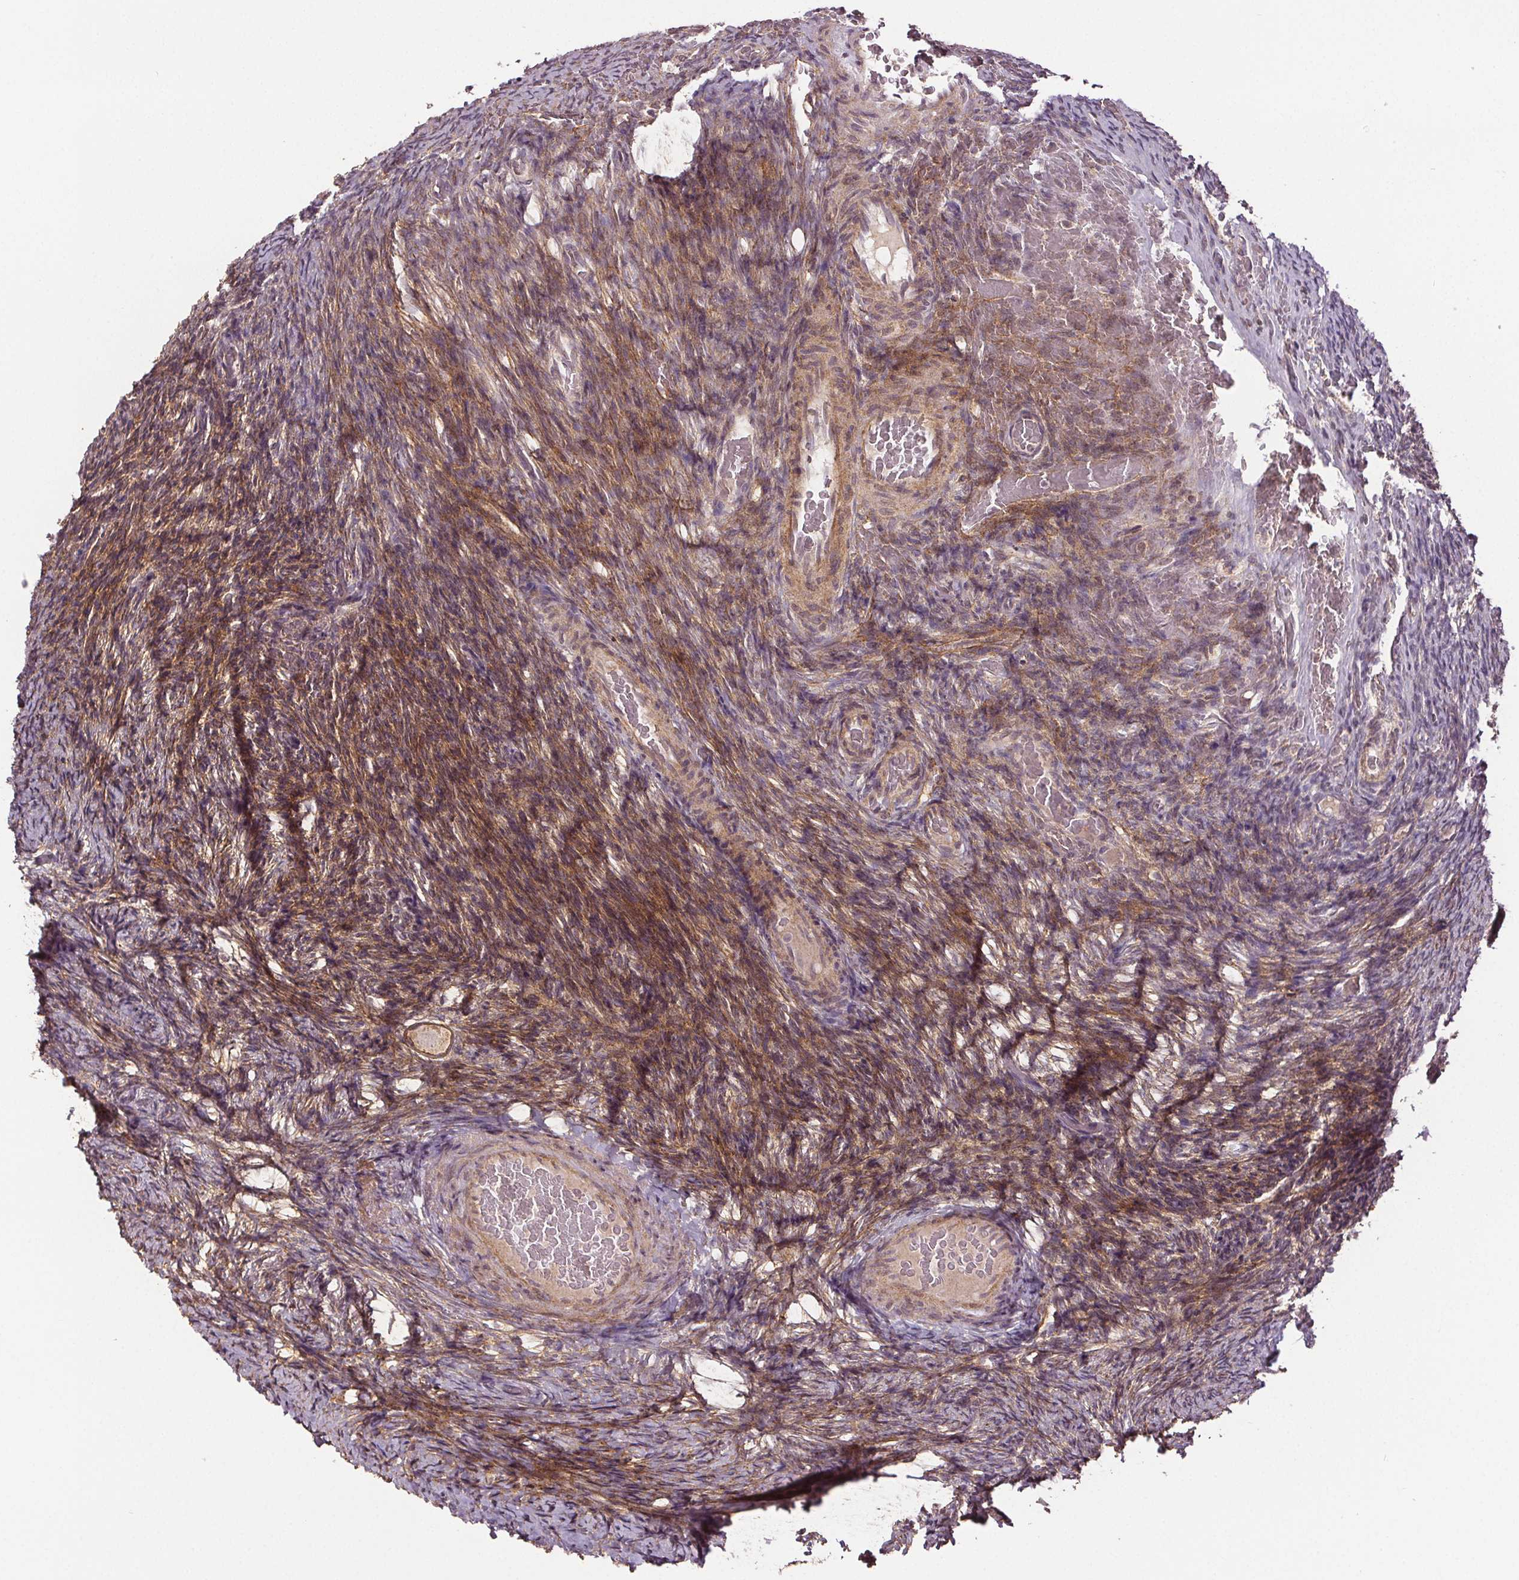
{"staining": {"intensity": "moderate", "quantity": "25%-75%", "location": "cytoplasmic/membranous"}, "tissue": "ovary", "cell_type": "Ovarian stroma cells", "image_type": "normal", "snomed": [{"axis": "morphology", "description": "Normal tissue, NOS"}, {"axis": "topography", "description": "Ovary"}], "caption": "This image displays immunohistochemistry (IHC) staining of unremarkable ovary, with medium moderate cytoplasmic/membranous positivity in approximately 25%-75% of ovarian stroma cells.", "gene": "EPHB3", "patient": {"sex": "female", "age": 34}}